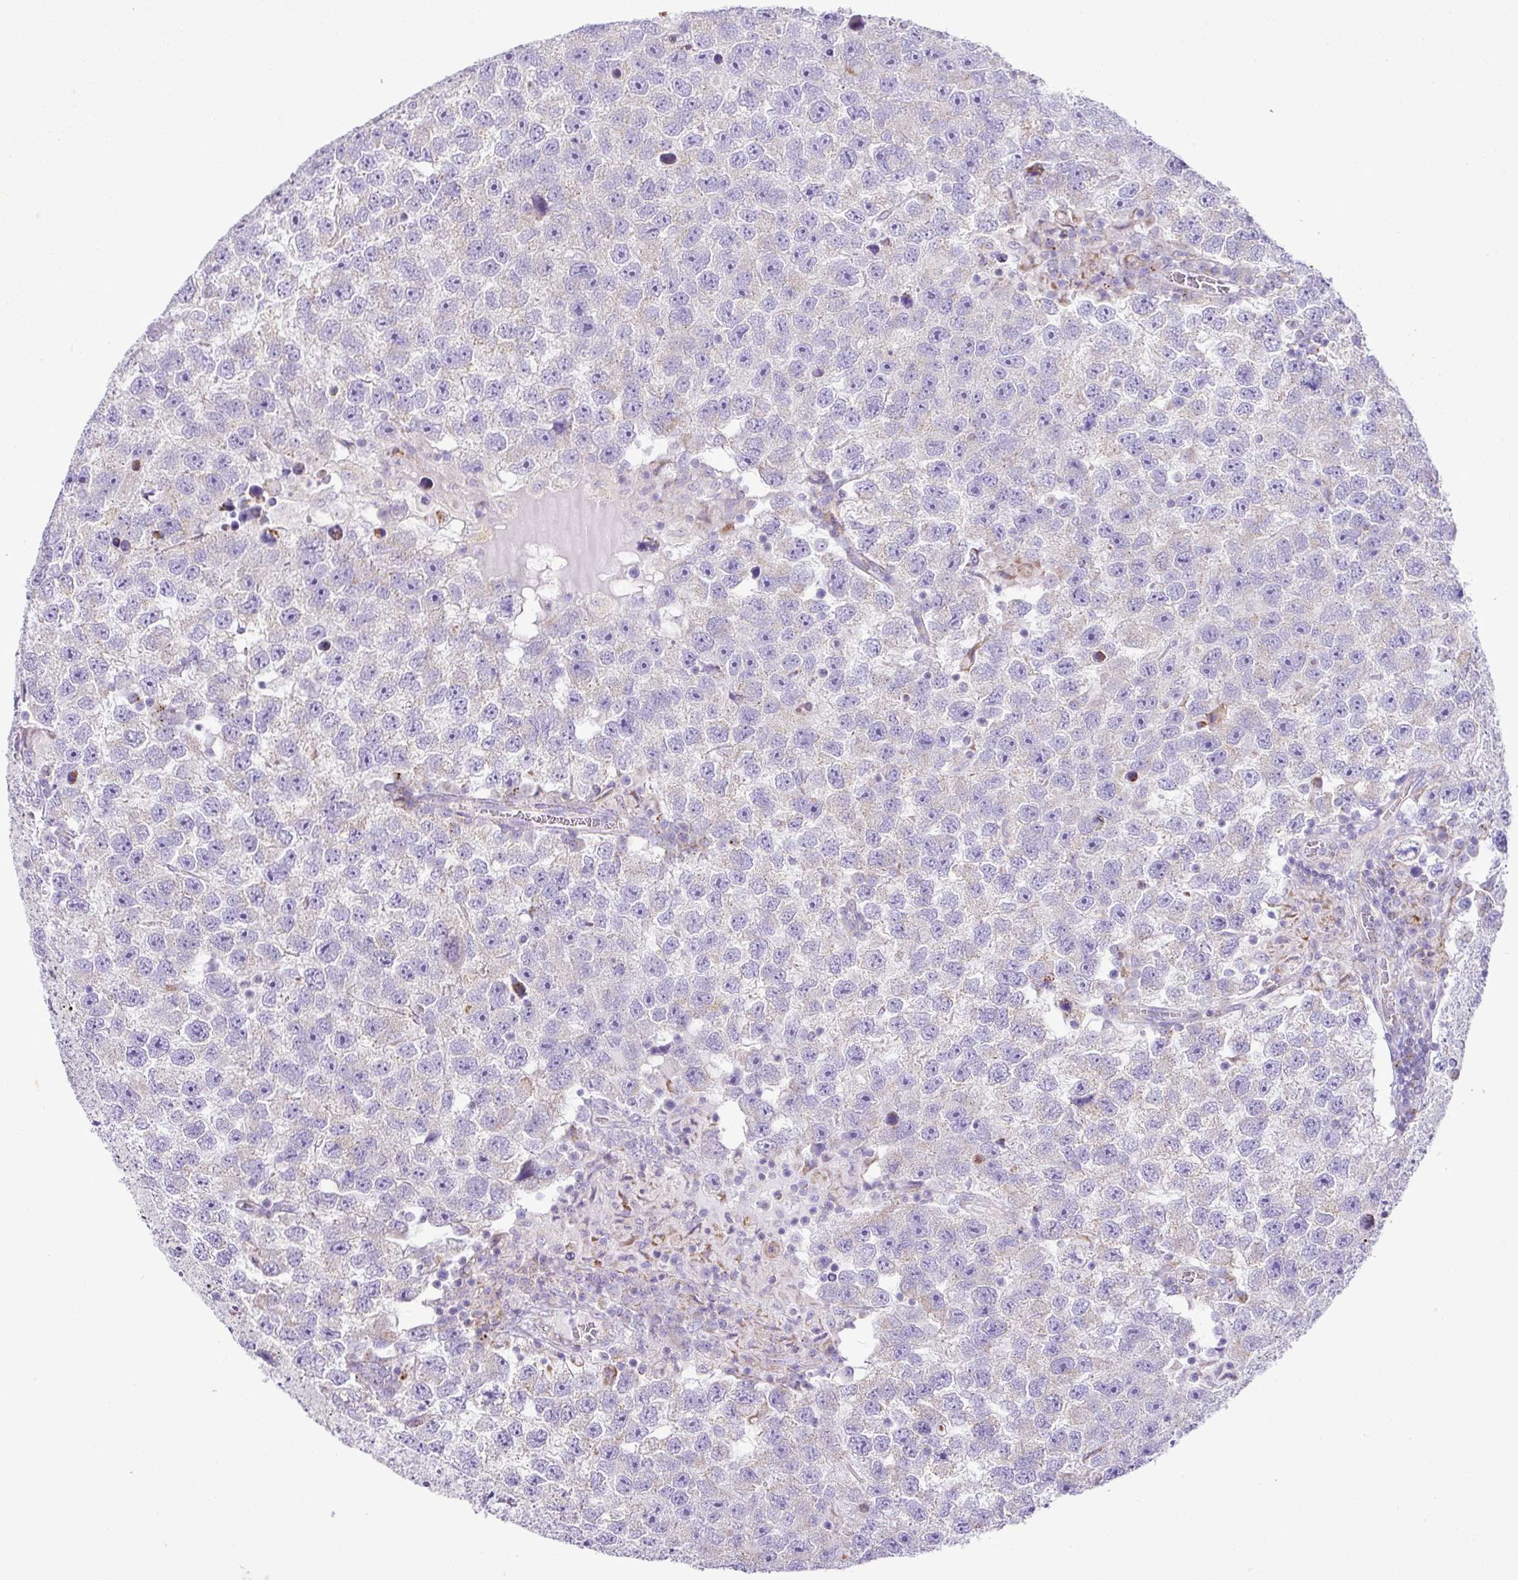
{"staining": {"intensity": "negative", "quantity": "none", "location": "none"}, "tissue": "testis cancer", "cell_type": "Tumor cells", "image_type": "cancer", "snomed": [{"axis": "morphology", "description": "Seminoma, NOS"}, {"axis": "topography", "description": "Testis"}], "caption": "High magnification brightfield microscopy of testis seminoma stained with DAB (brown) and counterstained with hematoxylin (blue): tumor cells show no significant positivity.", "gene": "PGAP4", "patient": {"sex": "male", "age": 26}}